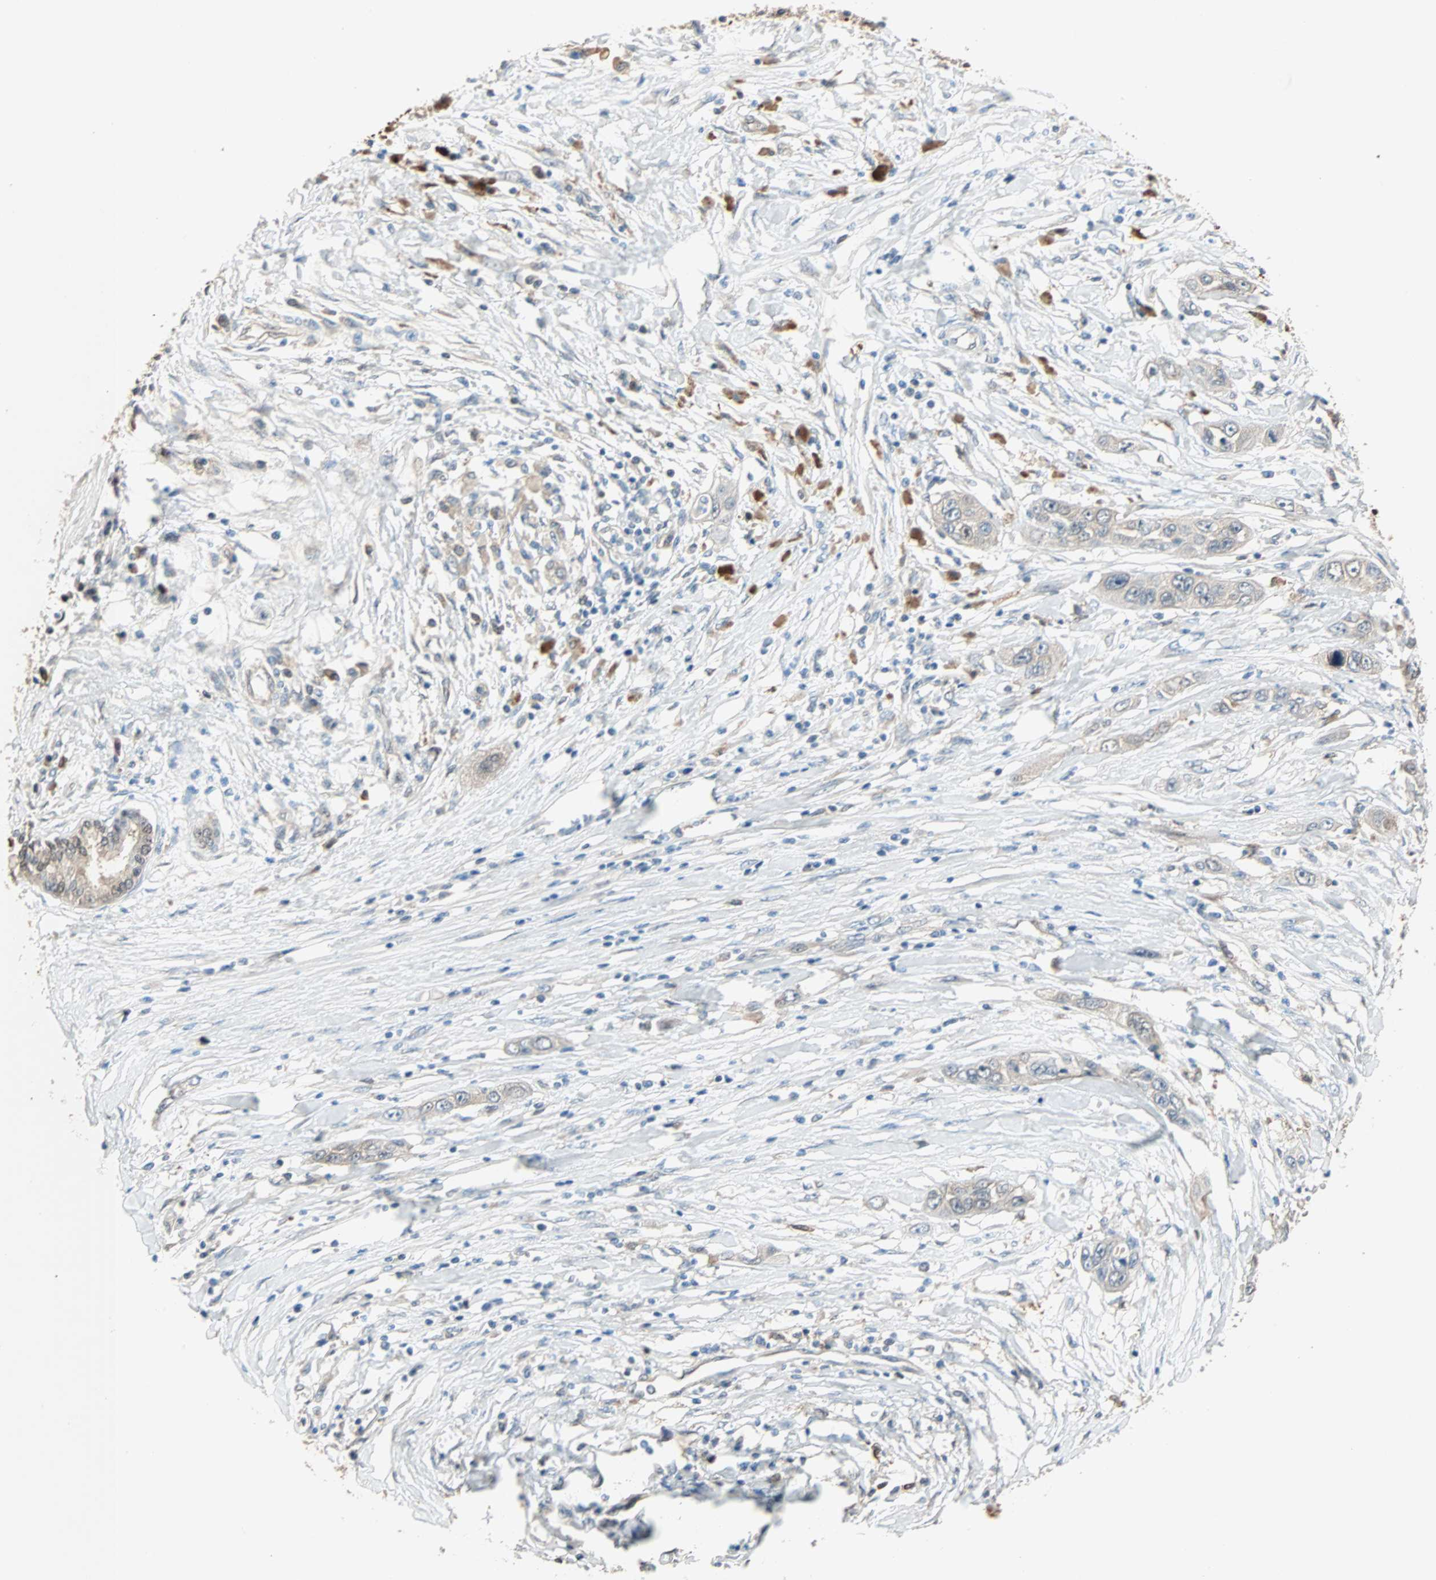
{"staining": {"intensity": "weak", "quantity": "25%-75%", "location": "cytoplasmic/membranous"}, "tissue": "pancreatic cancer", "cell_type": "Tumor cells", "image_type": "cancer", "snomed": [{"axis": "morphology", "description": "Adenocarcinoma, NOS"}, {"axis": "topography", "description": "Pancreas"}], "caption": "A low amount of weak cytoplasmic/membranous staining is present in about 25%-75% of tumor cells in pancreatic cancer (adenocarcinoma) tissue.", "gene": "PRDX1", "patient": {"sex": "female", "age": 70}}